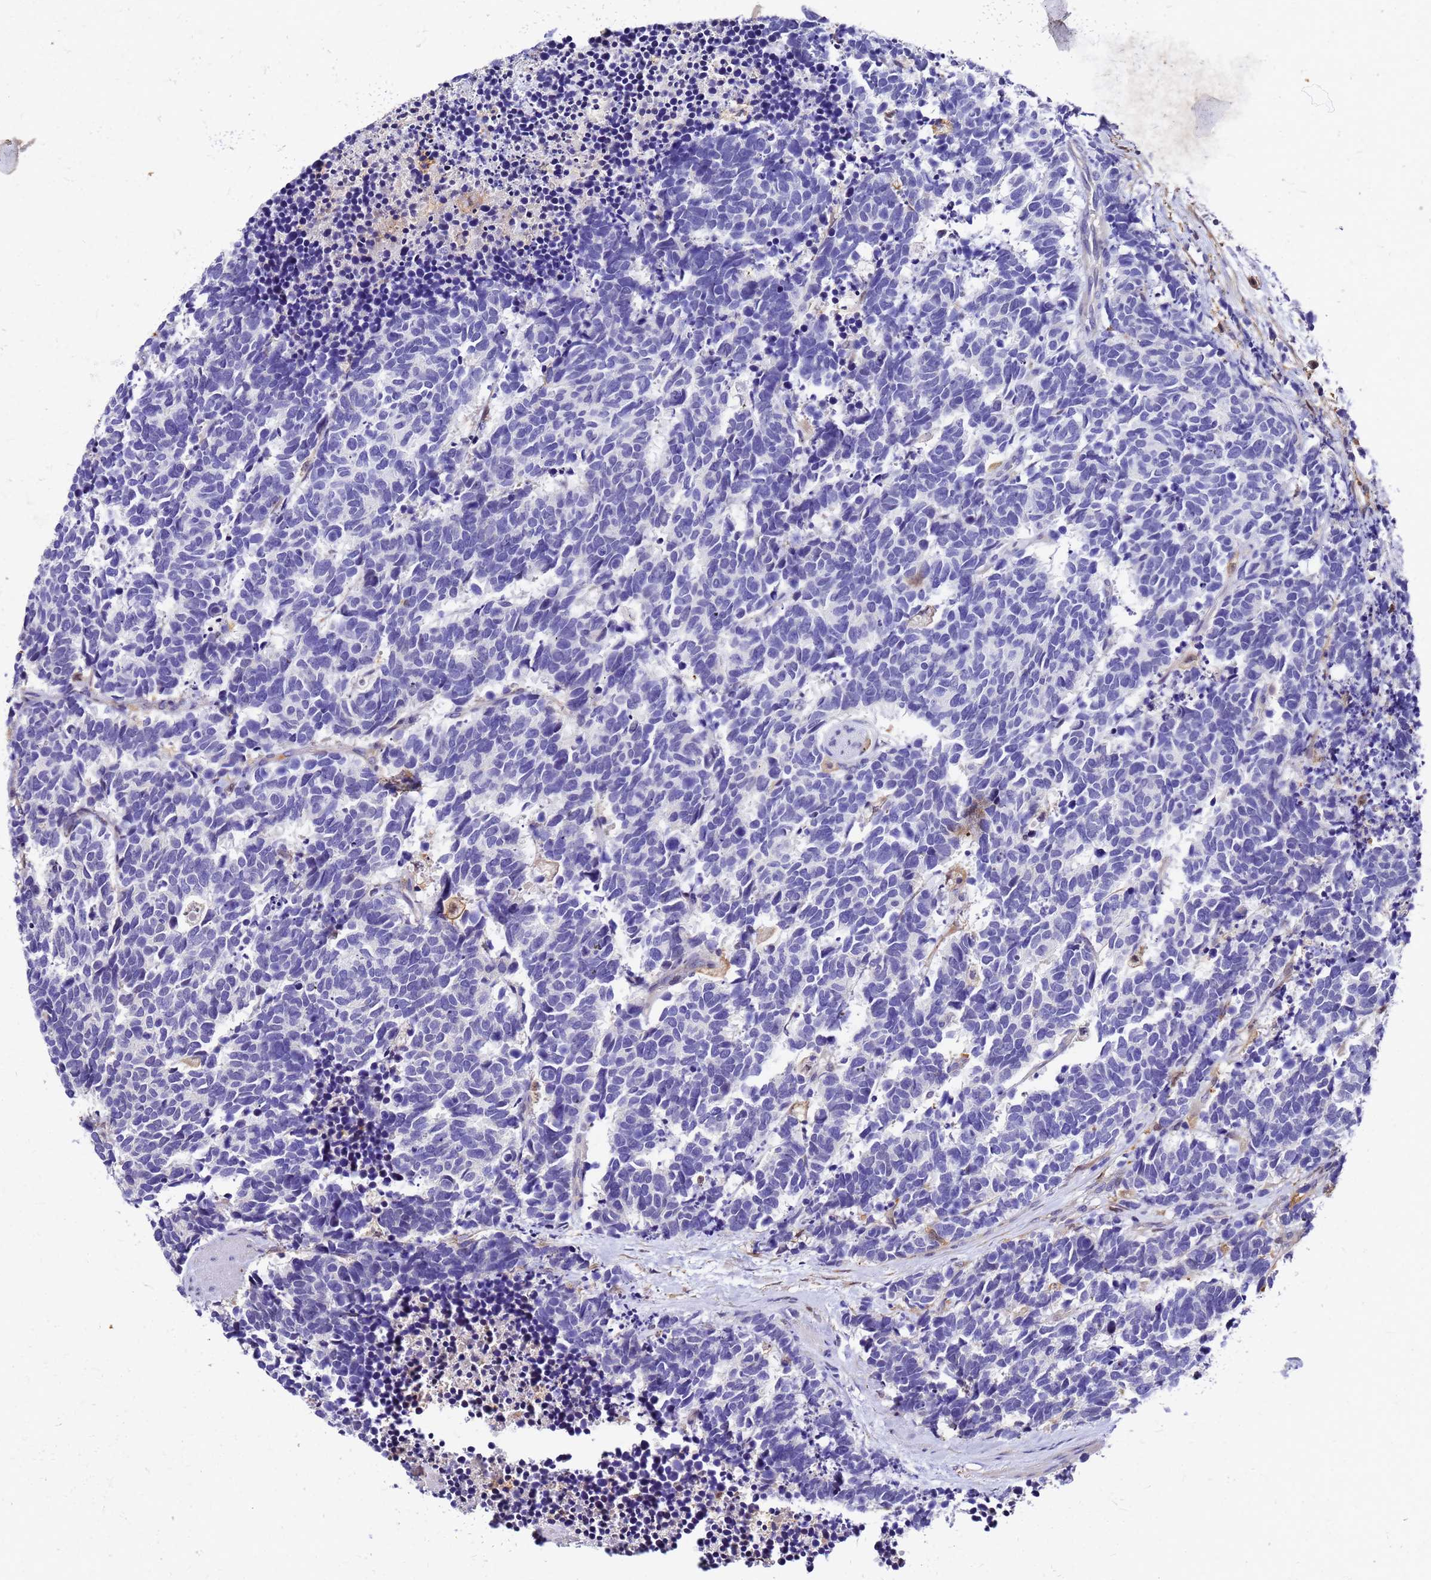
{"staining": {"intensity": "negative", "quantity": "none", "location": "none"}, "tissue": "carcinoid", "cell_type": "Tumor cells", "image_type": "cancer", "snomed": [{"axis": "morphology", "description": "Carcinoma, NOS"}, {"axis": "morphology", "description": "Carcinoid, malignant, NOS"}, {"axis": "topography", "description": "Prostate"}], "caption": "Immunohistochemistry (IHC) histopathology image of human carcinoma stained for a protein (brown), which shows no staining in tumor cells.", "gene": "S100A11", "patient": {"sex": "male", "age": 57}}